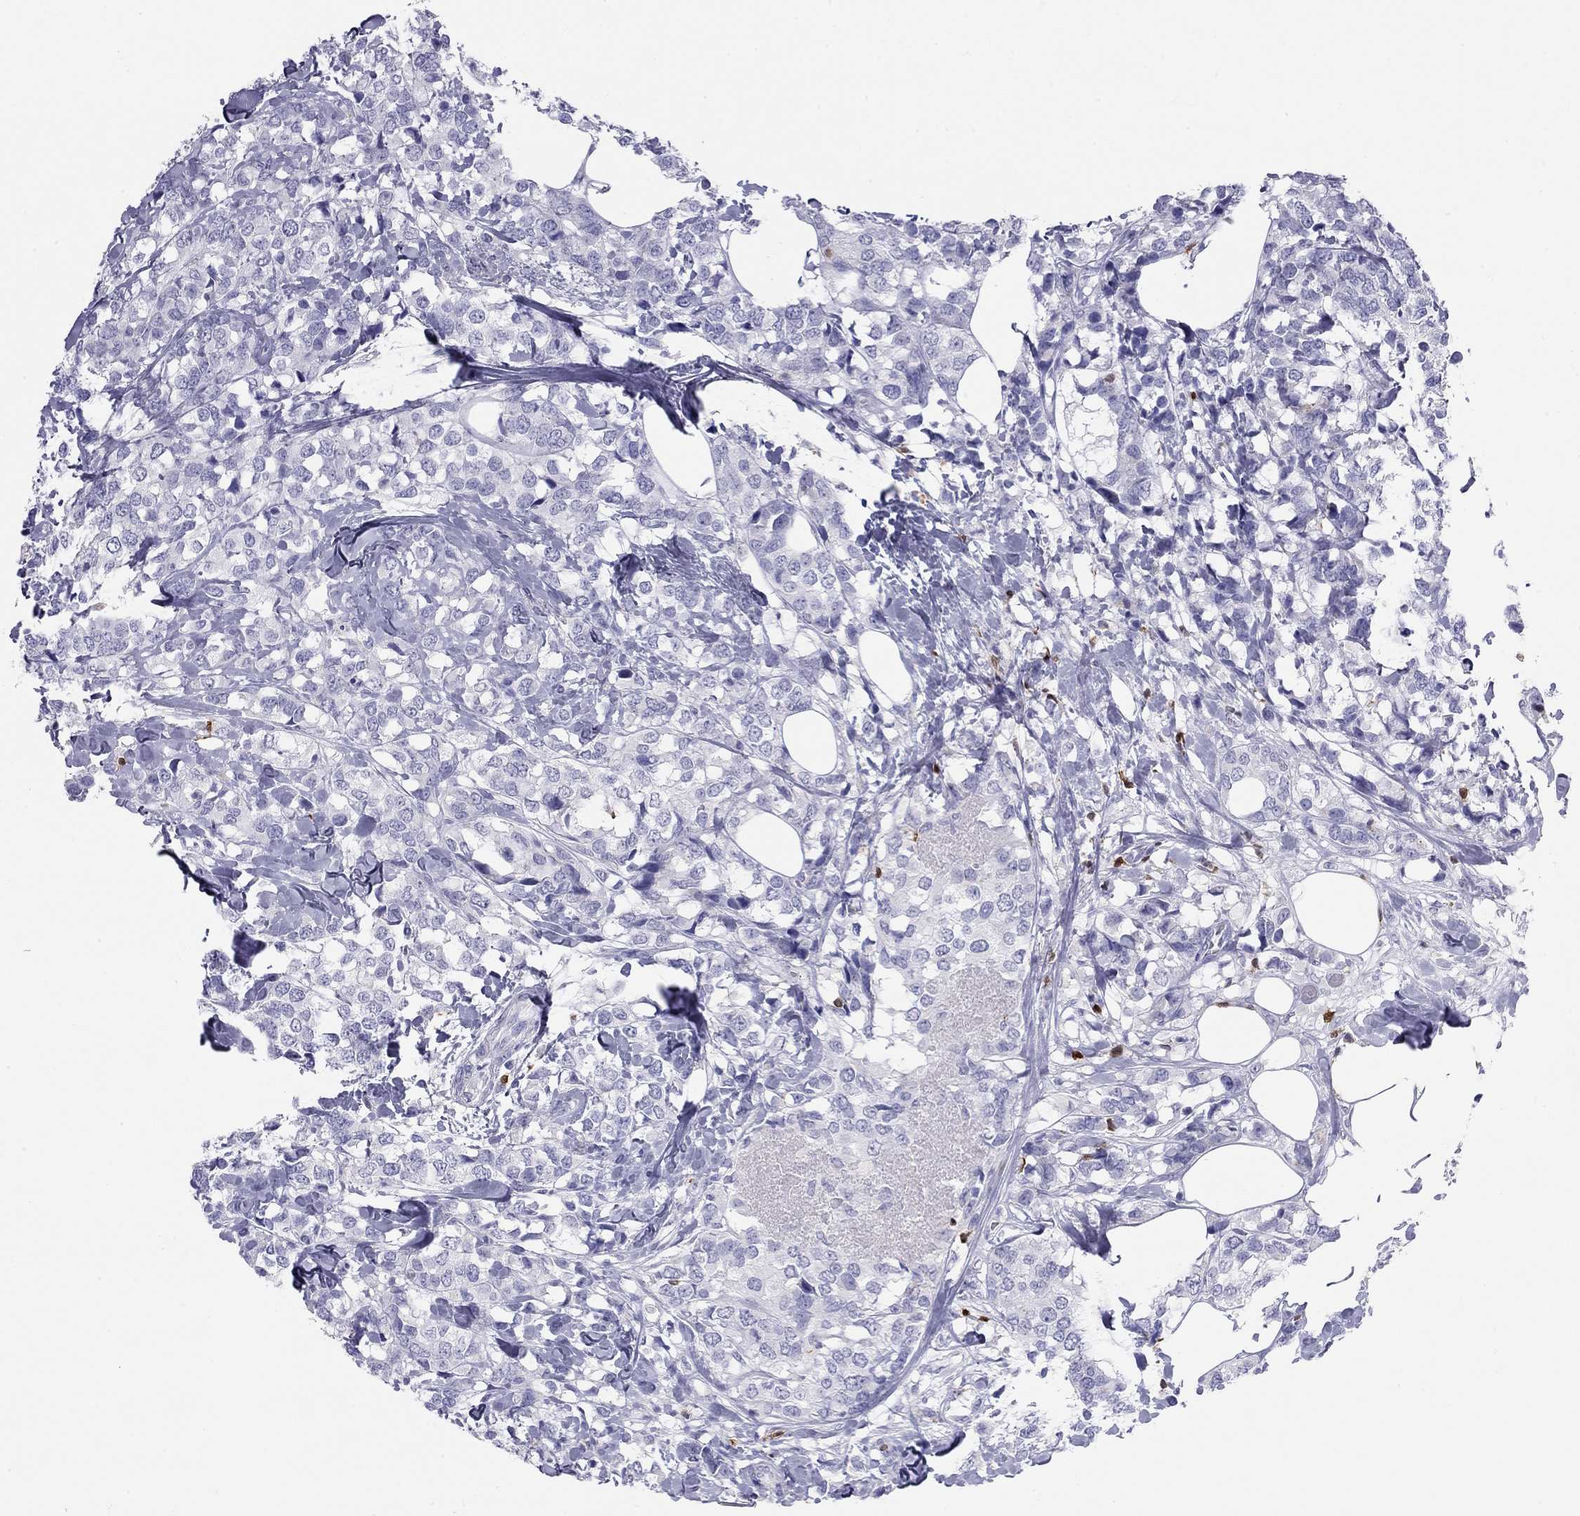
{"staining": {"intensity": "negative", "quantity": "none", "location": "none"}, "tissue": "breast cancer", "cell_type": "Tumor cells", "image_type": "cancer", "snomed": [{"axis": "morphology", "description": "Lobular carcinoma"}, {"axis": "topography", "description": "Breast"}], "caption": "This is an IHC image of breast cancer. There is no positivity in tumor cells.", "gene": "SH2D2A", "patient": {"sex": "female", "age": 59}}